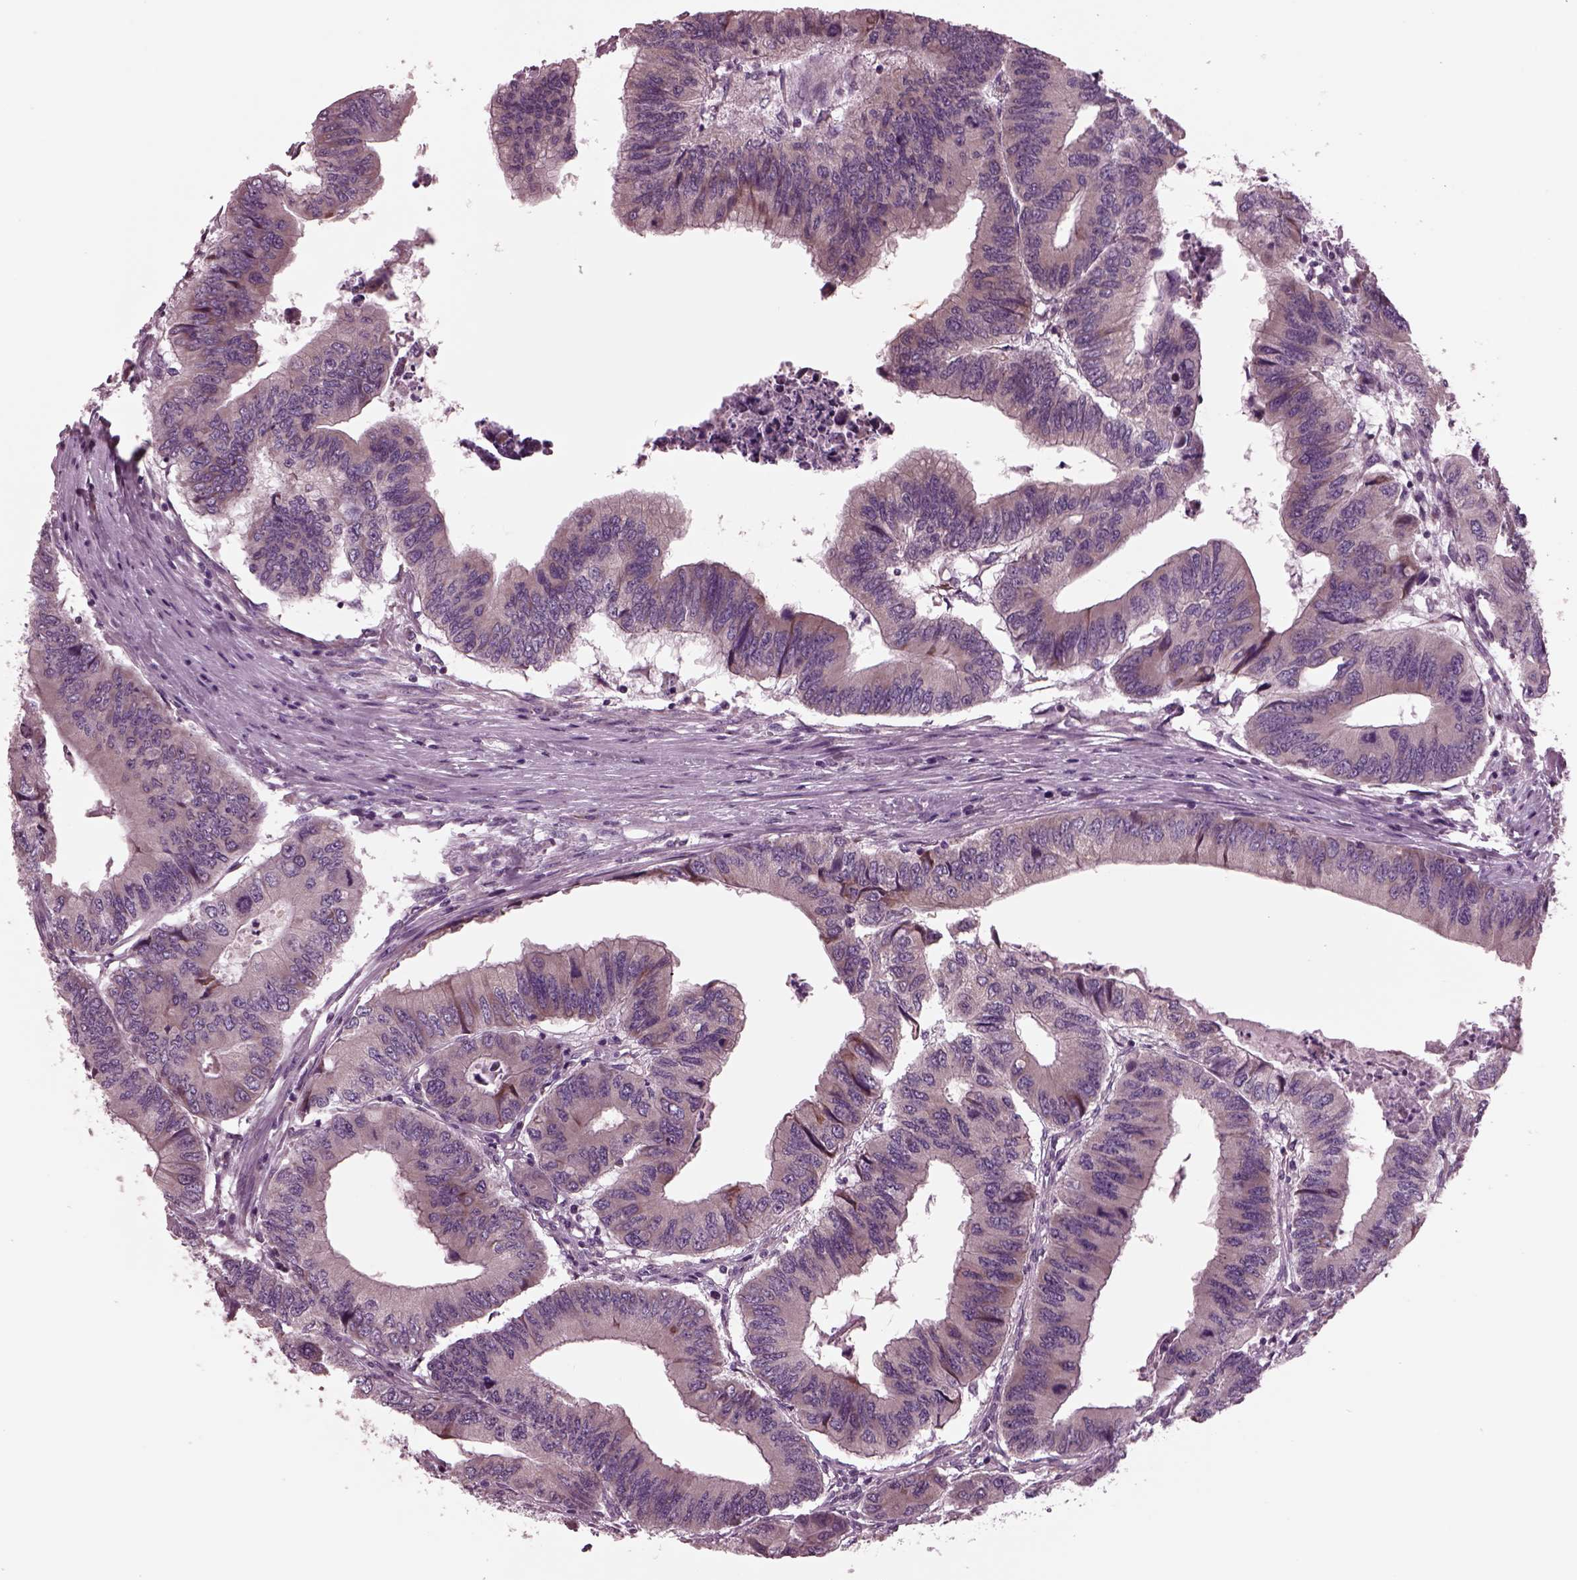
{"staining": {"intensity": "weak", "quantity": "<25%", "location": "cytoplasmic/membranous"}, "tissue": "colorectal cancer", "cell_type": "Tumor cells", "image_type": "cancer", "snomed": [{"axis": "morphology", "description": "Adenocarcinoma, NOS"}, {"axis": "topography", "description": "Colon"}], "caption": "The micrograph exhibits no significant staining in tumor cells of colorectal cancer (adenocarcinoma). Nuclei are stained in blue.", "gene": "AP4M1", "patient": {"sex": "male", "age": 53}}